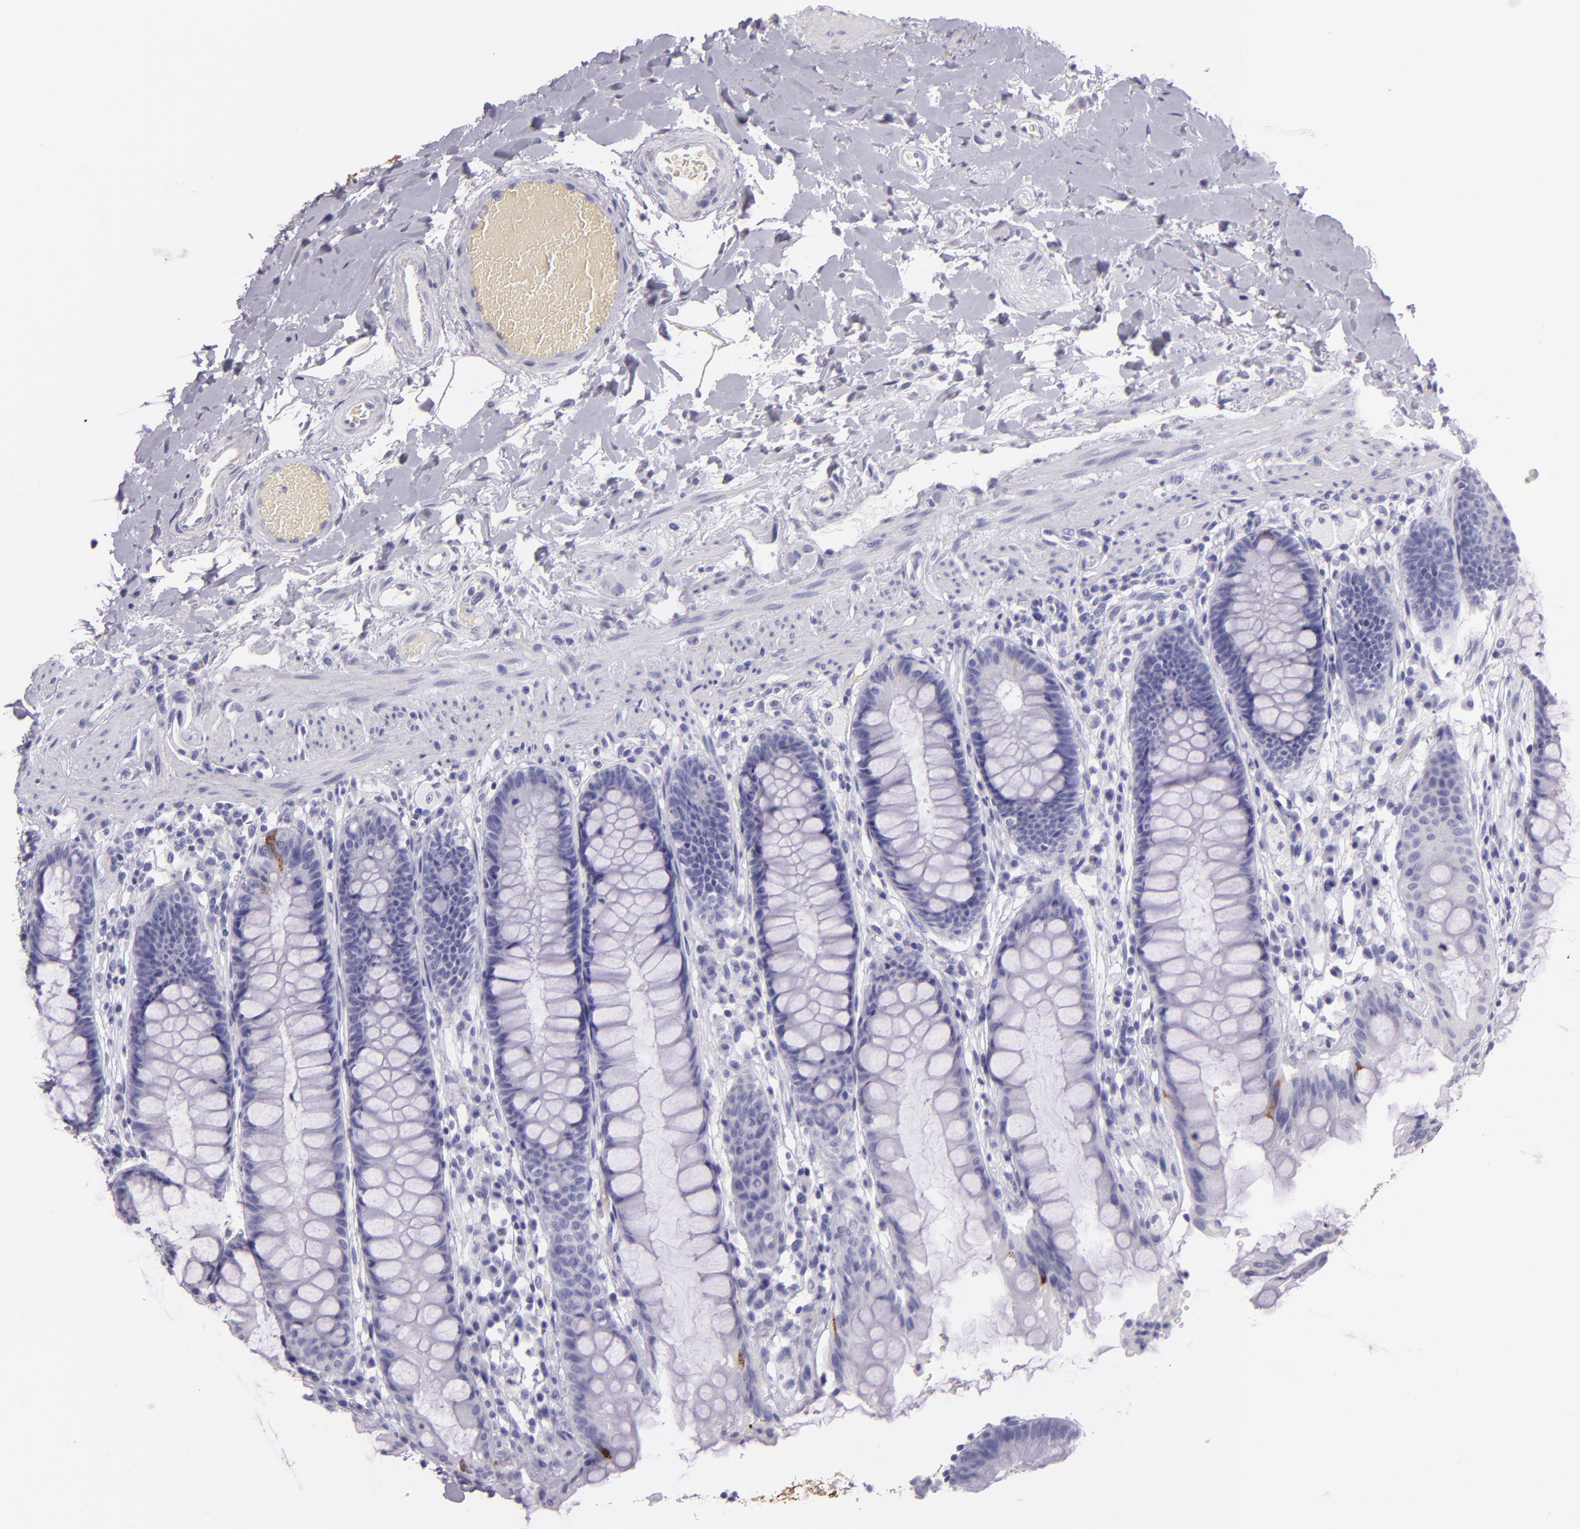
{"staining": {"intensity": "negative", "quantity": "none", "location": "none"}, "tissue": "rectum", "cell_type": "Glandular cells", "image_type": "normal", "snomed": [{"axis": "morphology", "description": "Normal tissue, NOS"}, {"axis": "topography", "description": "Rectum"}], "caption": "Immunohistochemistry (IHC) micrograph of benign rectum: human rectum stained with DAB (3,3'-diaminobenzidine) reveals no significant protein staining in glandular cells.", "gene": "MUC5AC", "patient": {"sex": "female", "age": 46}}